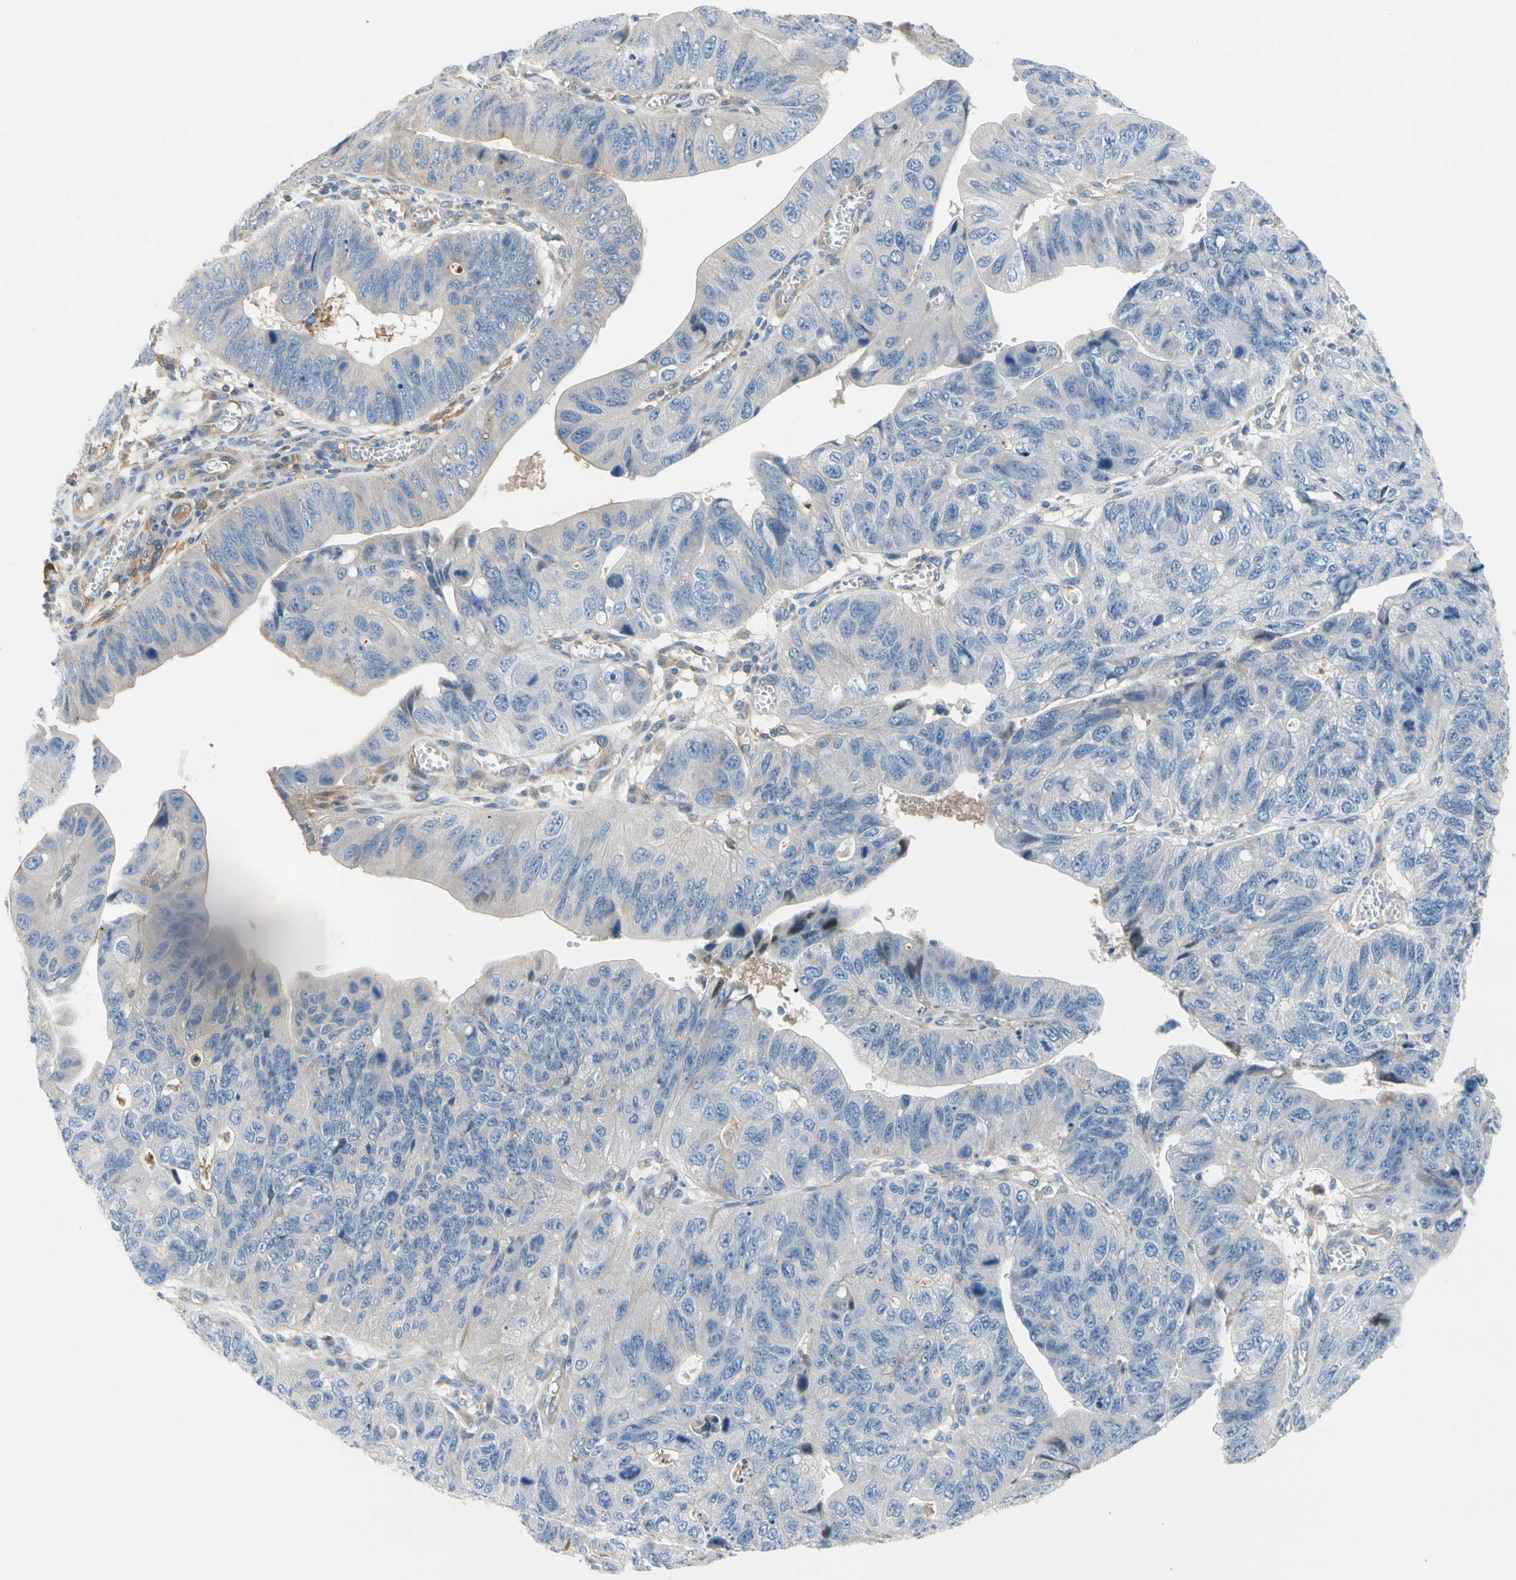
{"staining": {"intensity": "negative", "quantity": "none", "location": "none"}, "tissue": "stomach cancer", "cell_type": "Tumor cells", "image_type": "cancer", "snomed": [{"axis": "morphology", "description": "Adenocarcinoma, NOS"}, {"axis": "topography", "description": "Stomach"}], "caption": "Tumor cells are negative for protein expression in human stomach cancer (adenocarcinoma). (DAB (3,3'-diaminobenzidine) immunohistochemistry (IHC), high magnification).", "gene": "ENTREP3", "patient": {"sex": "male", "age": 59}}